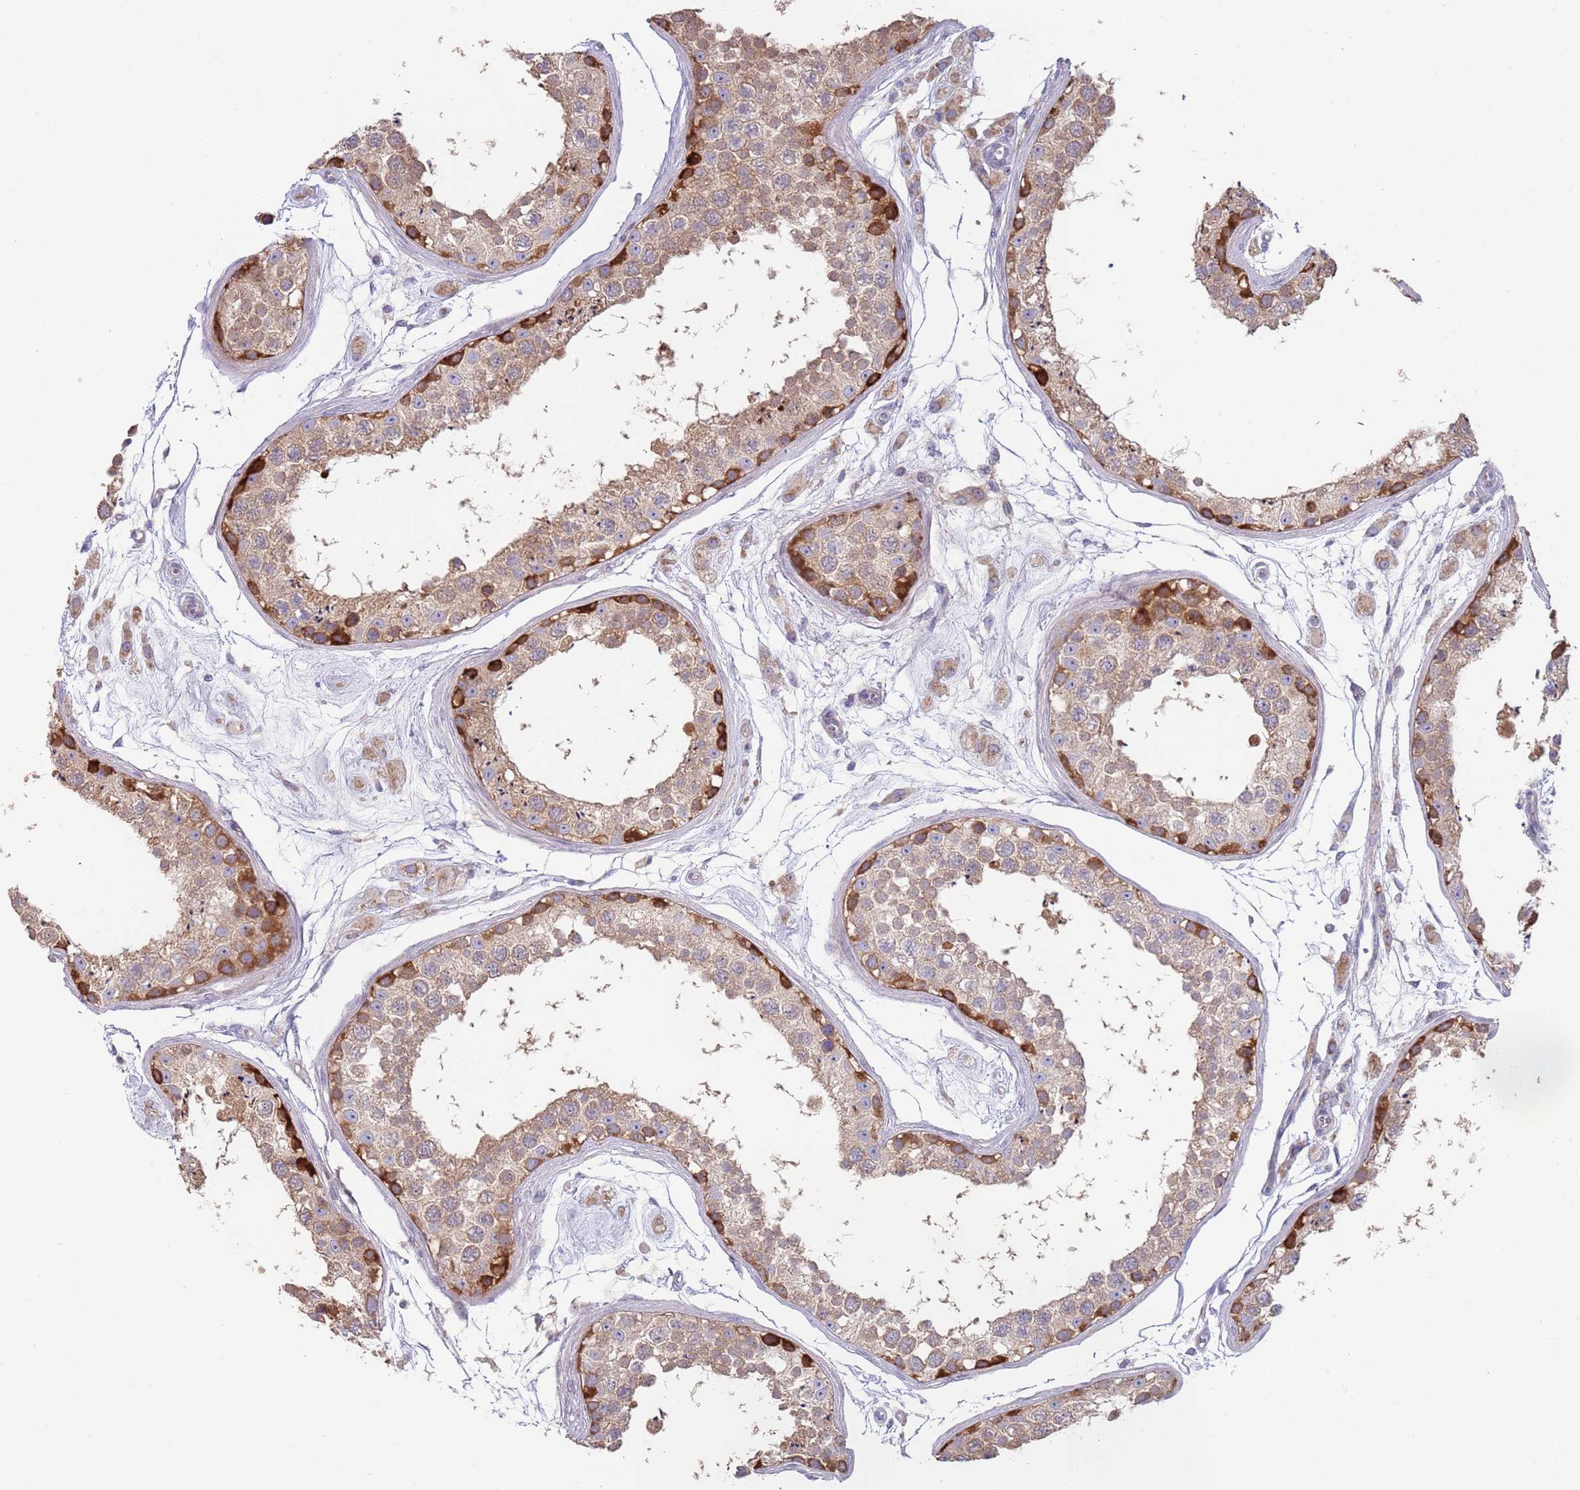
{"staining": {"intensity": "moderate", "quantity": "25%-75%", "location": "cytoplasmic/membranous"}, "tissue": "testis", "cell_type": "Cells in seminiferous ducts", "image_type": "normal", "snomed": [{"axis": "morphology", "description": "Normal tissue, NOS"}, {"axis": "topography", "description": "Testis"}], "caption": "Immunohistochemical staining of unremarkable testis demonstrates moderate cytoplasmic/membranous protein positivity in approximately 25%-75% of cells in seminiferous ducts.", "gene": "ABCC10", "patient": {"sex": "male", "age": 25}}